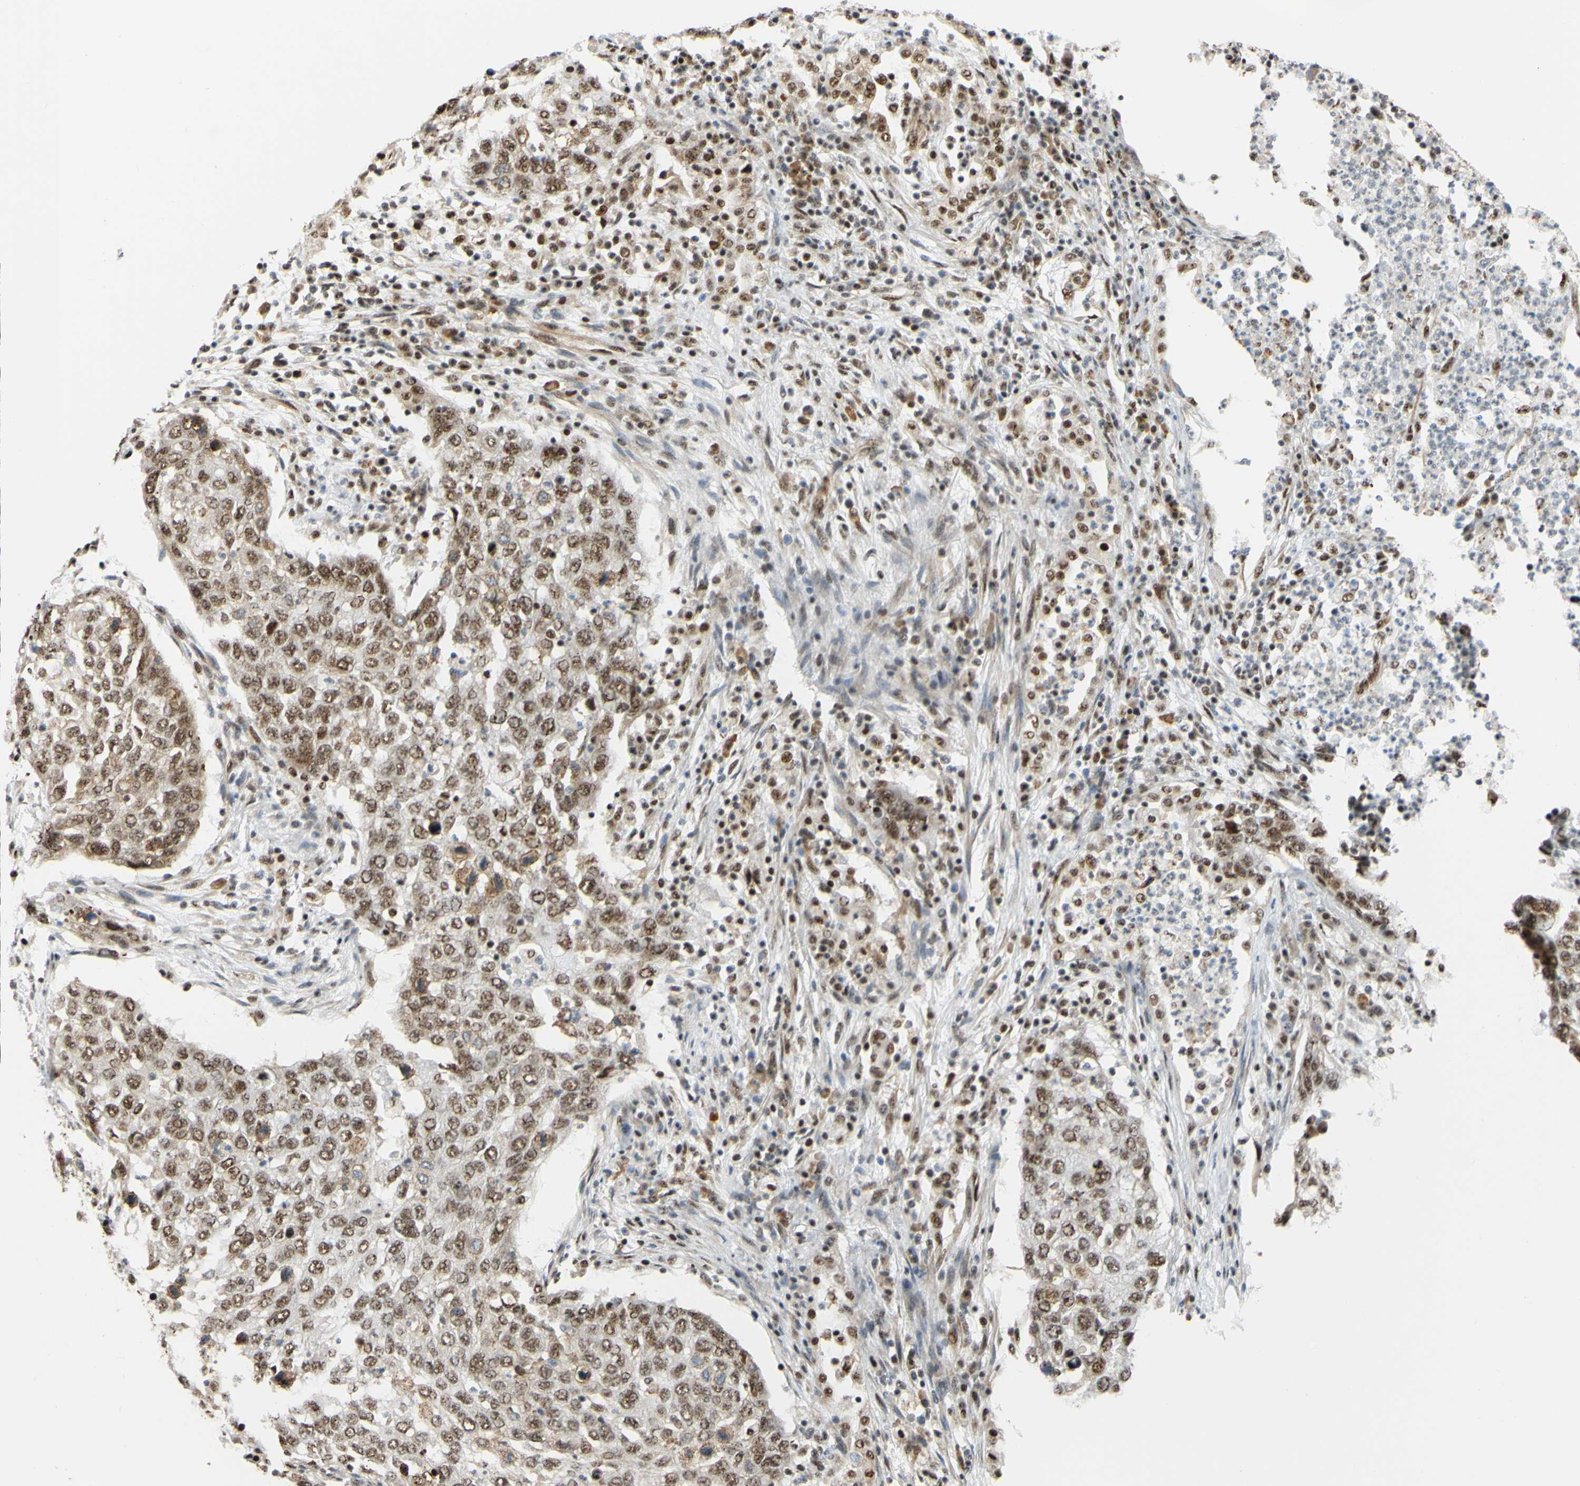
{"staining": {"intensity": "moderate", "quantity": ">75%", "location": "nuclear"}, "tissue": "lung cancer", "cell_type": "Tumor cells", "image_type": "cancer", "snomed": [{"axis": "morphology", "description": "Squamous cell carcinoma, NOS"}, {"axis": "topography", "description": "Lung"}], "caption": "Protein expression analysis of human lung cancer reveals moderate nuclear expression in about >75% of tumor cells. (brown staining indicates protein expression, while blue staining denotes nuclei).", "gene": "SAP18", "patient": {"sex": "female", "age": 63}}